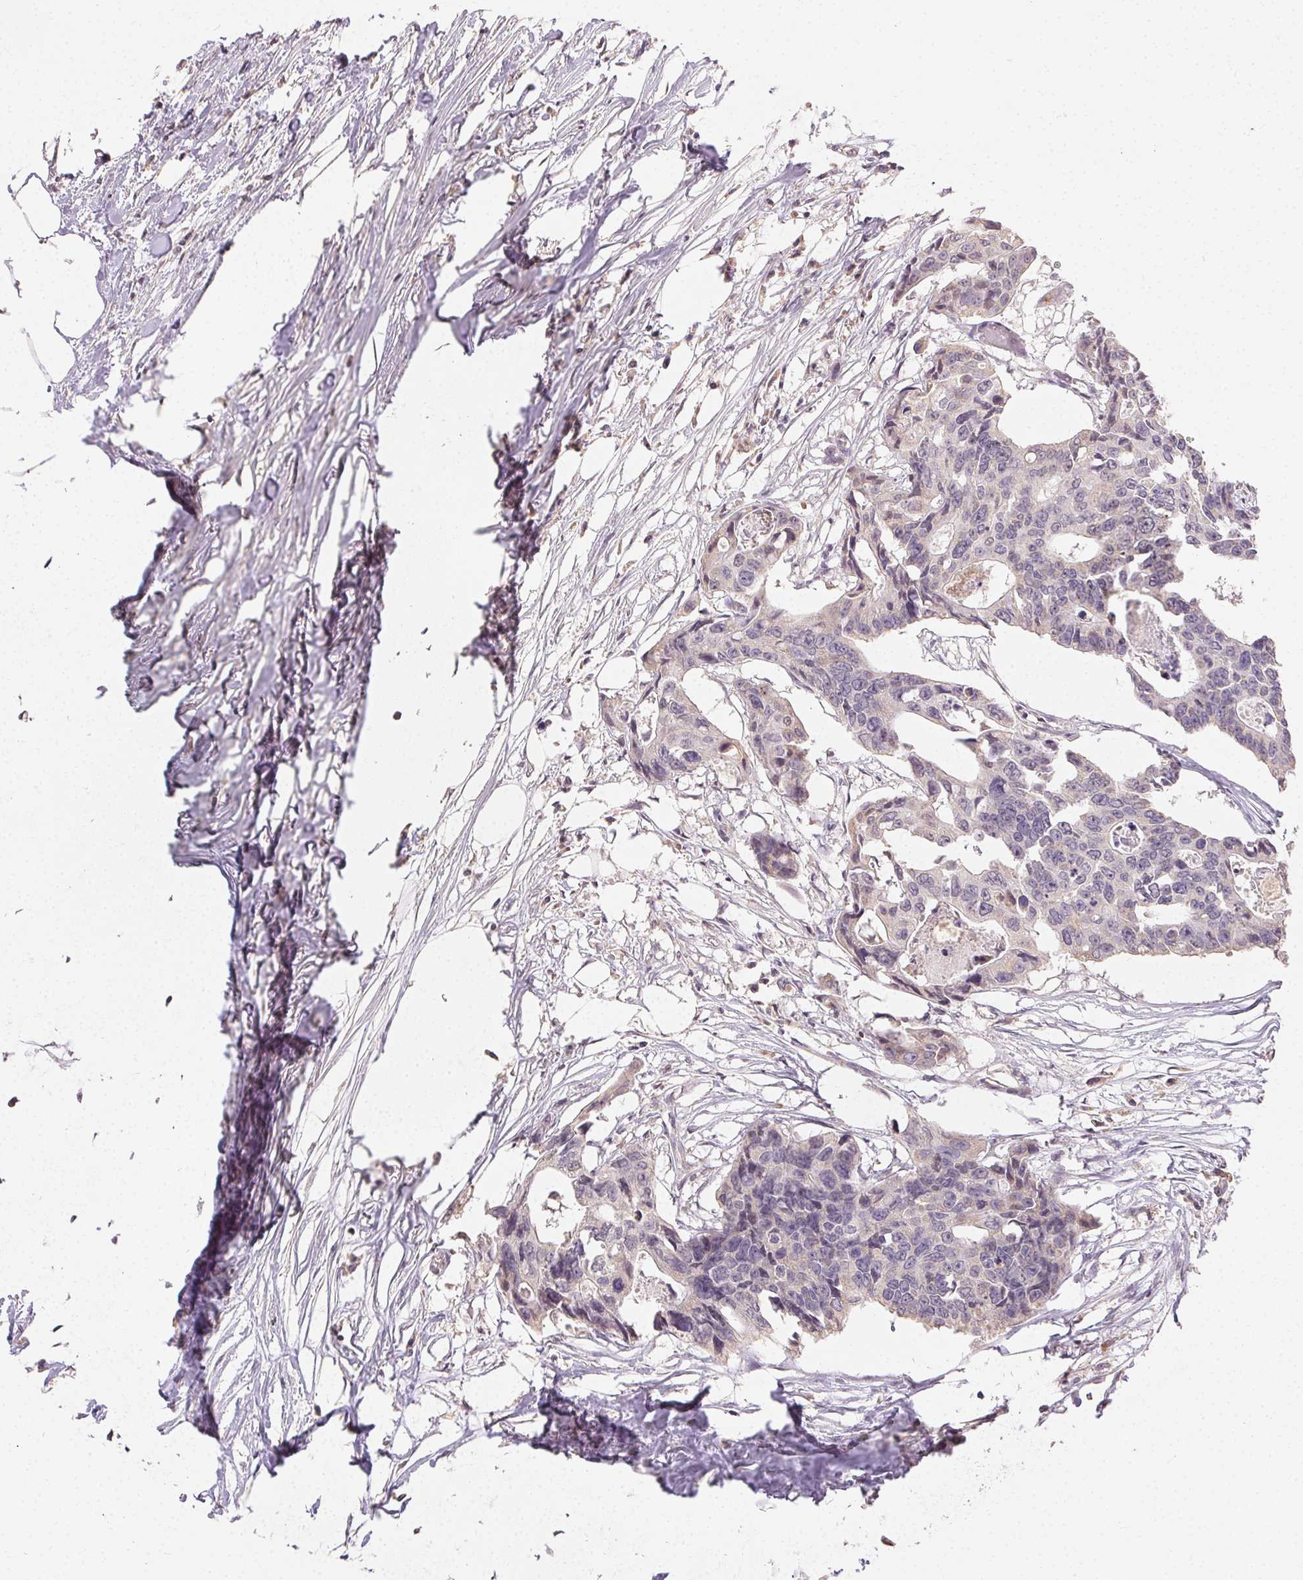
{"staining": {"intensity": "negative", "quantity": "none", "location": "none"}, "tissue": "colorectal cancer", "cell_type": "Tumor cells", "image_type": "cancer", "snomed": [{"axis": "morphology", "description": "Adenocarcinoma, NOS"}, {"axis": "topography", "description": "Rectum"}], "caption": "This image is of colorectal cancer (adenocarcinoma) stained with IHC to label a protein in brown with the nuclei are counter-stained blue. There is no staining in tumor cells.", "gene": "CLASP1", "patient": {"sex": "male", "age": 57}}